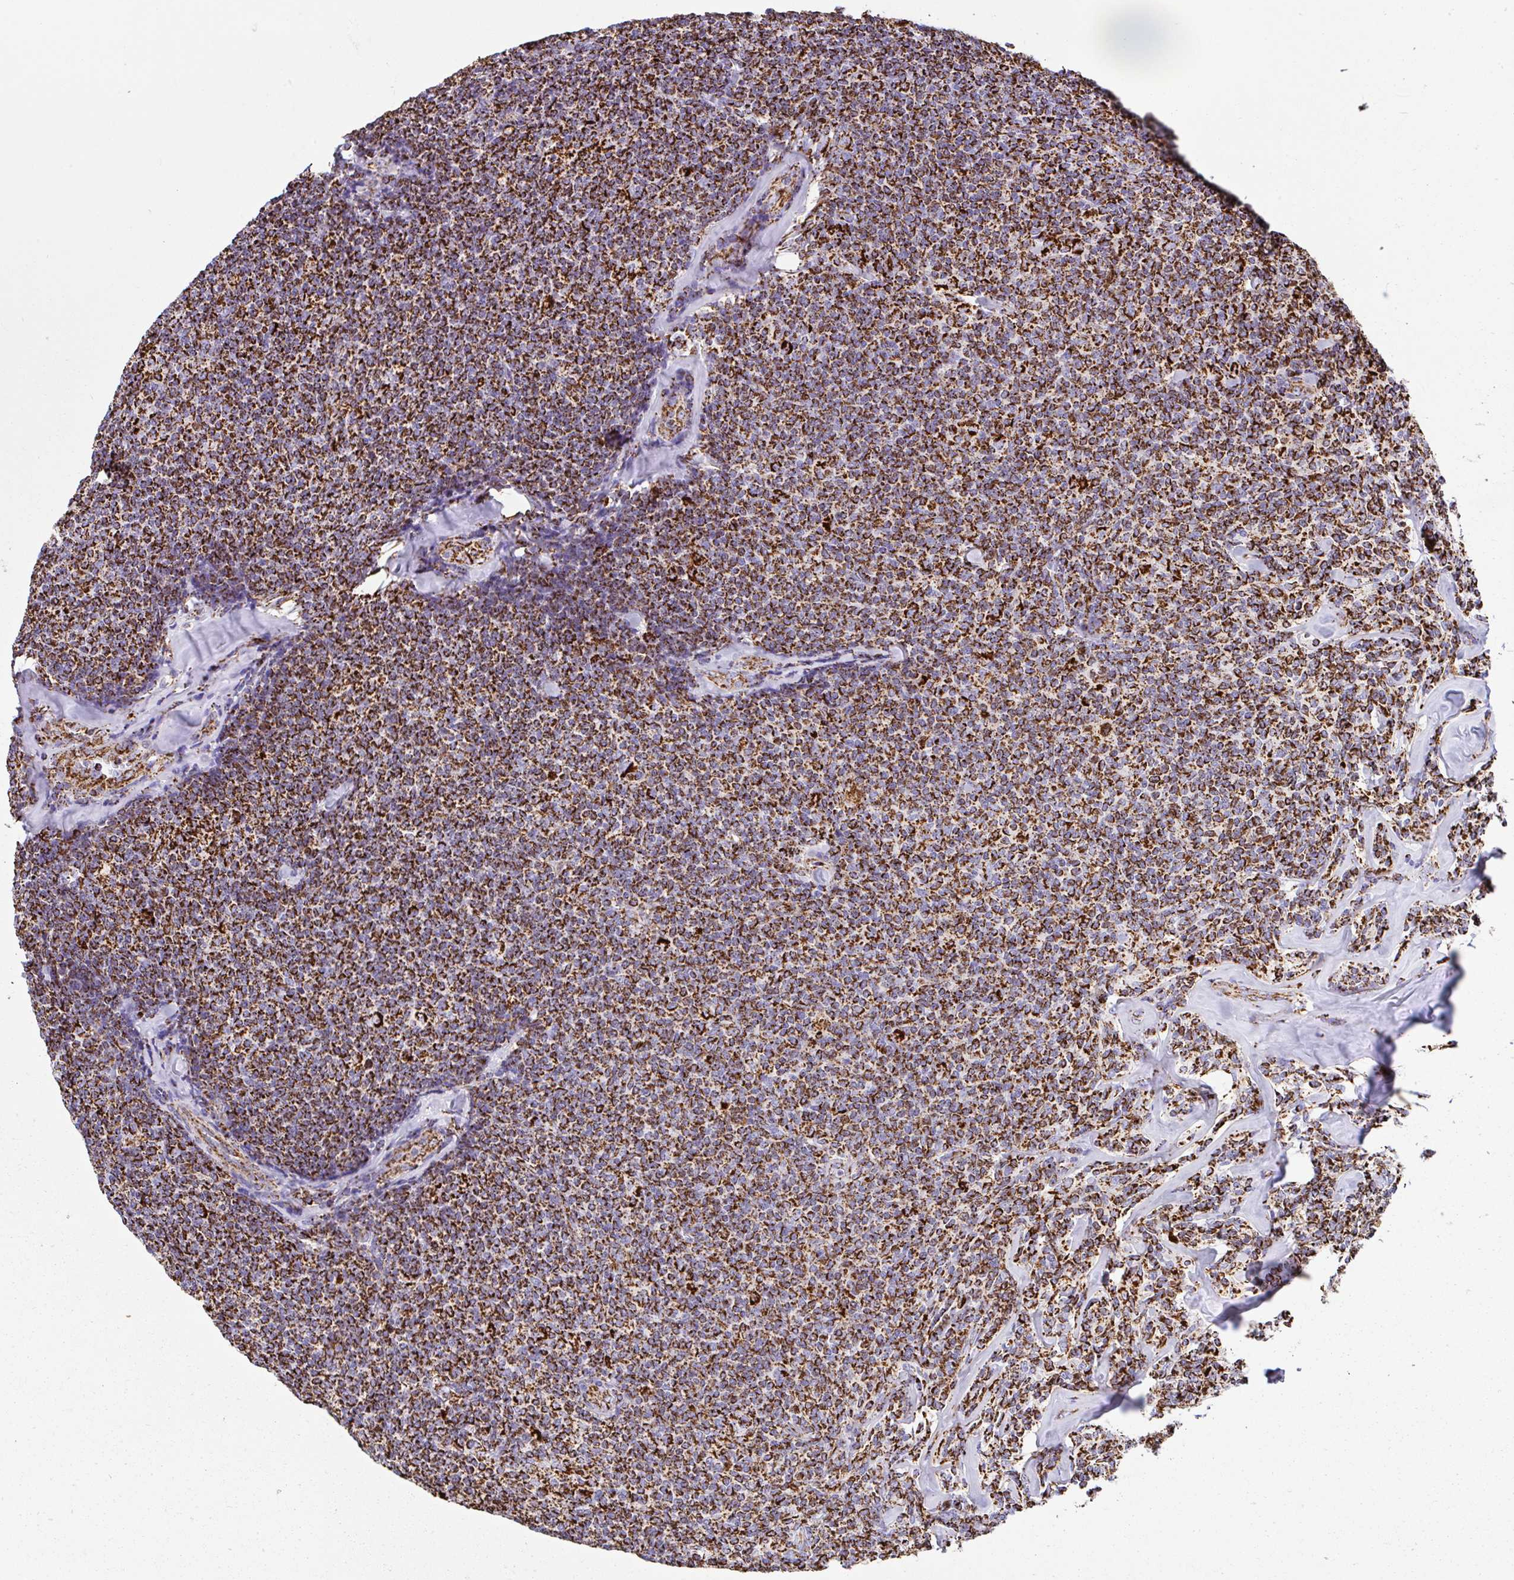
{"staining": {"intensity": "strong", "quantity": ">75%", "location": "cytoplasmic/membranous"}, "tissue": "lymphoma", "cell_type": "Tumor cells", "image_type": "cancer", "snomed": [{"axis": "morphology", "description": "Malignant lymphoma, non-Hodgkin's type, Low grade"}, {"axis": "topography", "description": "Lymph node"}], "caption": "Malignant lymphoma, non-Hodgkin's type (low-grade) tissue demonstrates strong cytoplasmic/membranous expression in about >75% of tumor cells, visualized by immunohistochemistry. (brown staining indicates protein expression, while blue staining denotes nuclei).", "gene": "ANKRD33B", "patient": {"sex": "female", "age": 56}}